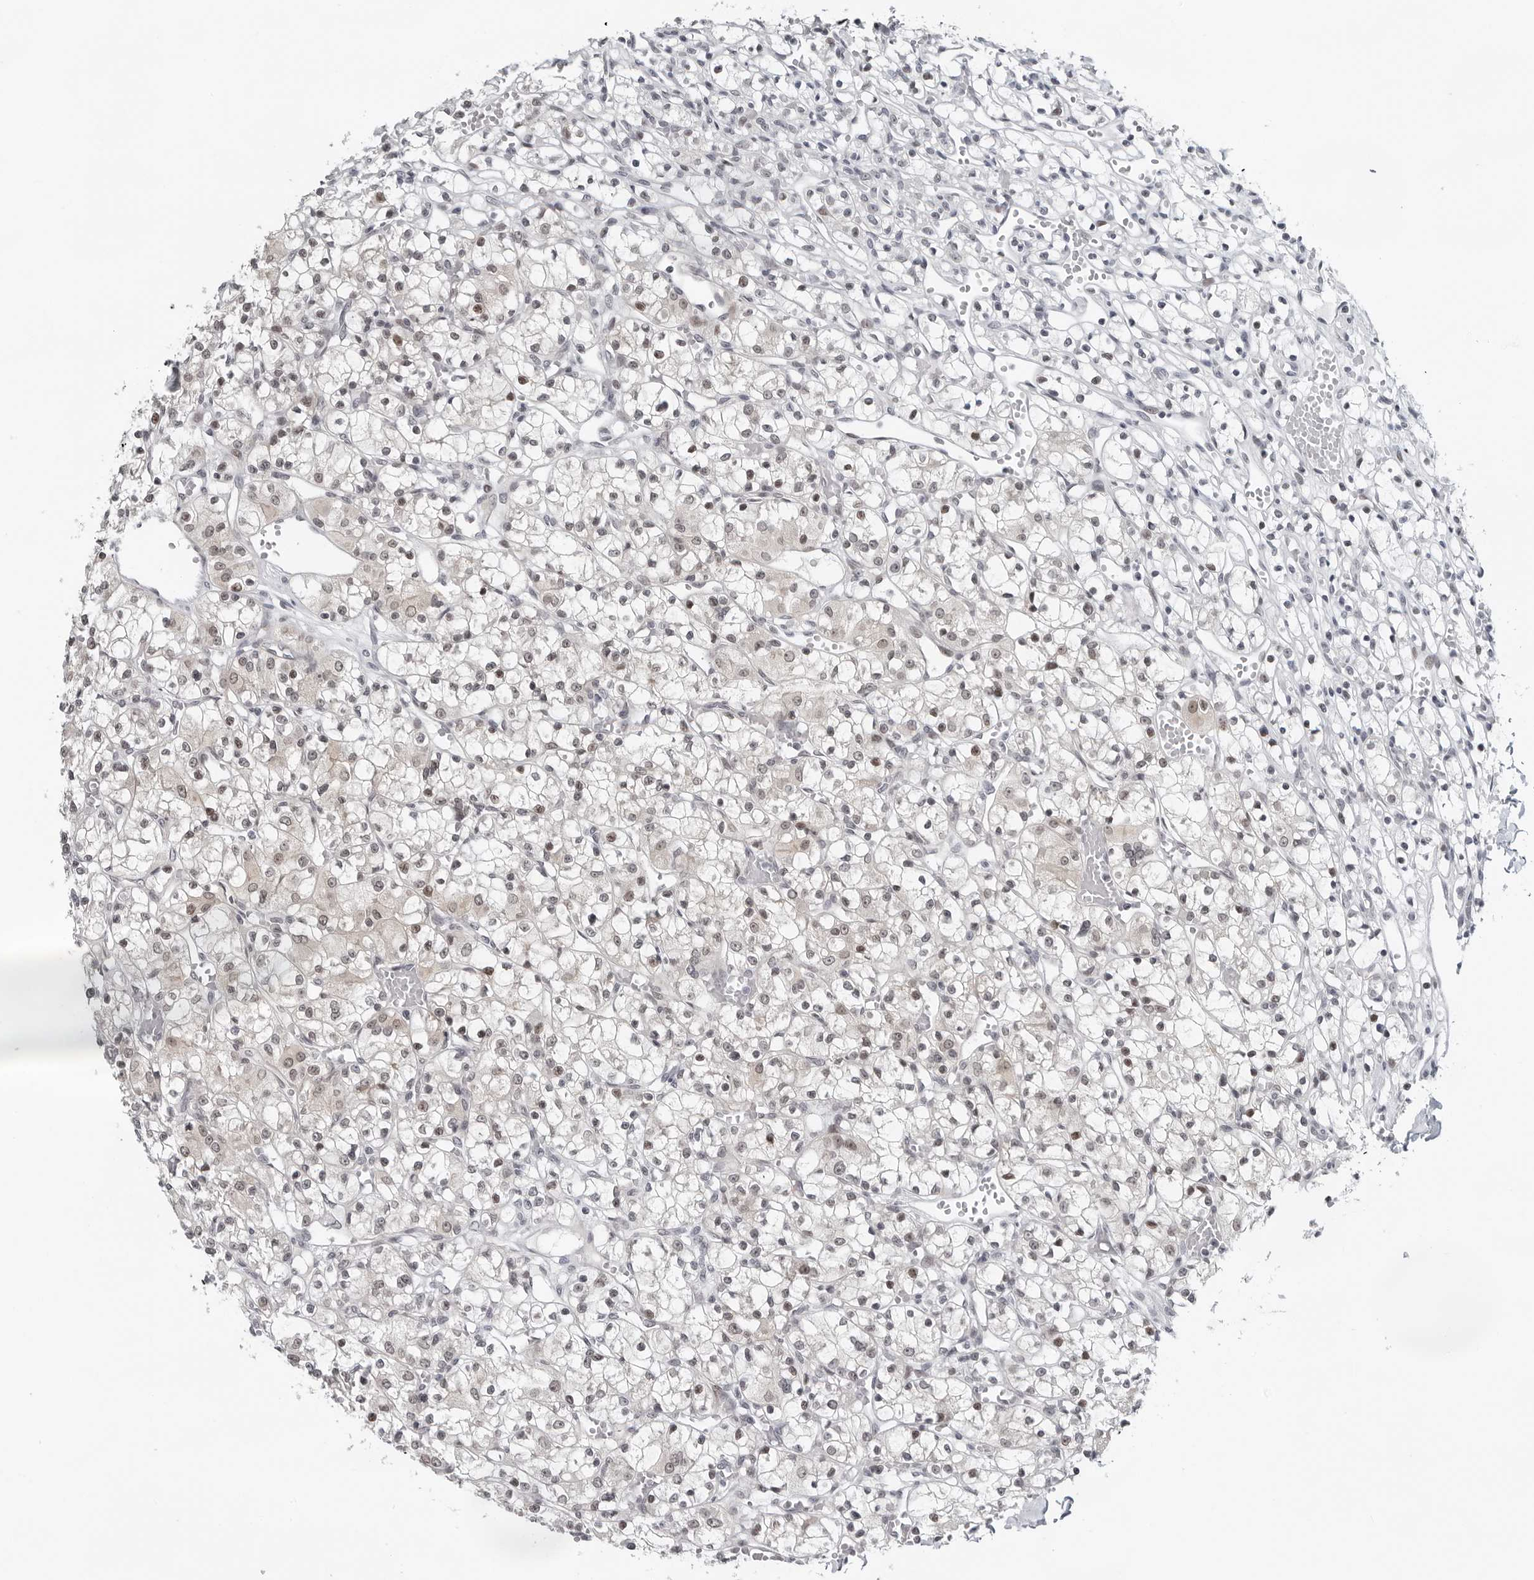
{"staining": {"intensity": "negative", "quantity": "none", "location": "none"}, "tissue": "renal cancer", "cell_type": "Tumor cells", "image_type": "cancer", "snomed": [{"axis": "morphology", "description": "Adenocarcinoma, NOS"}, {"axis": "topography", "description": "Kidney"}], "caption": "Micrograph shows no protein positivity in tumor cells of renal cancer (adenocarcinoma) tissue.", "gene": "PPP1R42", "patient": {"sex": "female", "age": 59}}